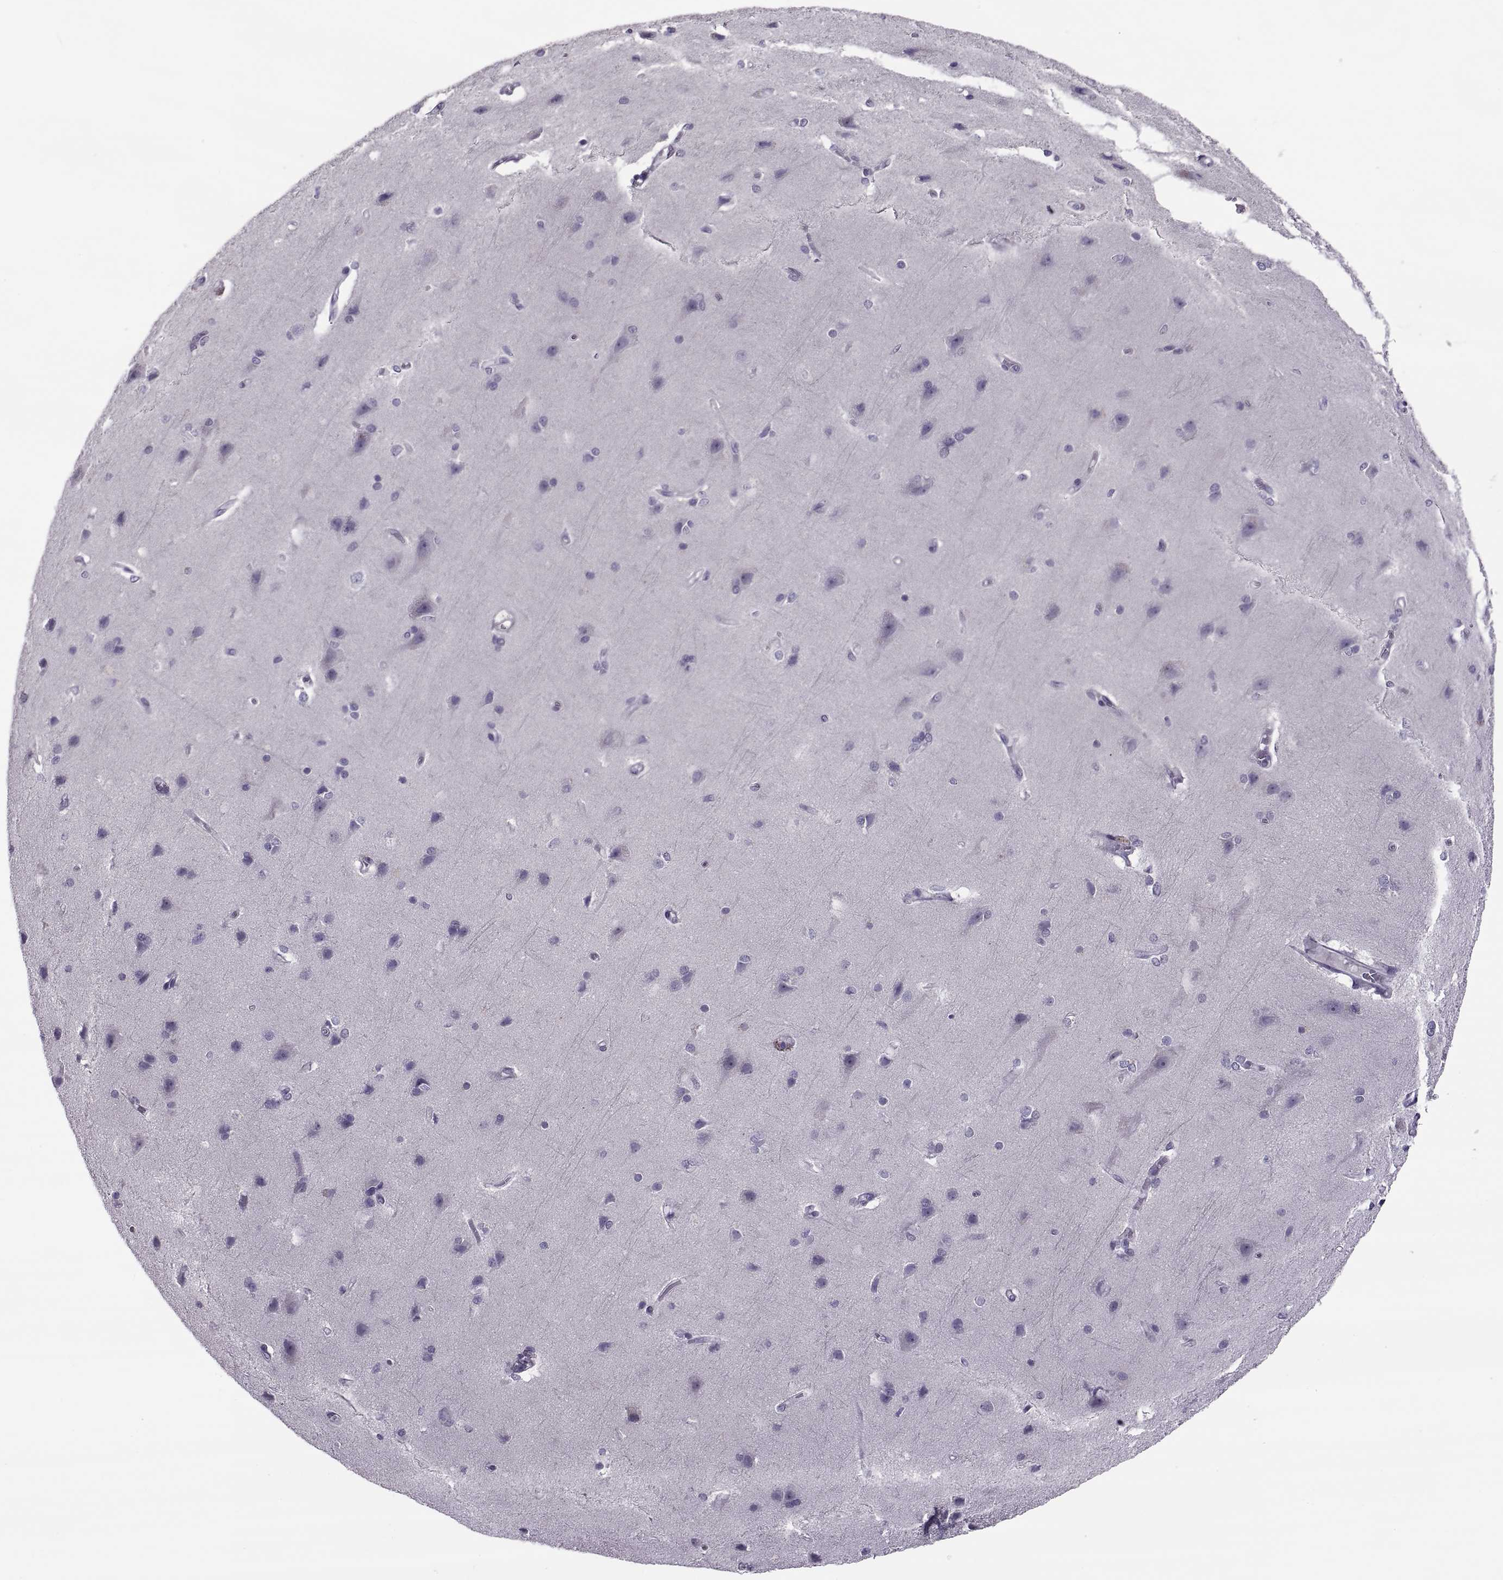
{"staining": {"intensity": "negative", "quantity": "none", "location": "none"}, "tissue": "cerebral cortex", "cell_type": "Endothelial cells", "image_type": "normal", "snomed": [{"axis": "morphology", "description": "Normal tissue, NOS"}, {"axis": "topography", "description": "Cerebral cortex"}], "caption": "DAB immunohistochemical staining of unremarkable cerebral cortex exhibits no significant expression in endothelial cells.", "gene": "MAGEB1", "patient": {"sex": "male", "age": 37}}